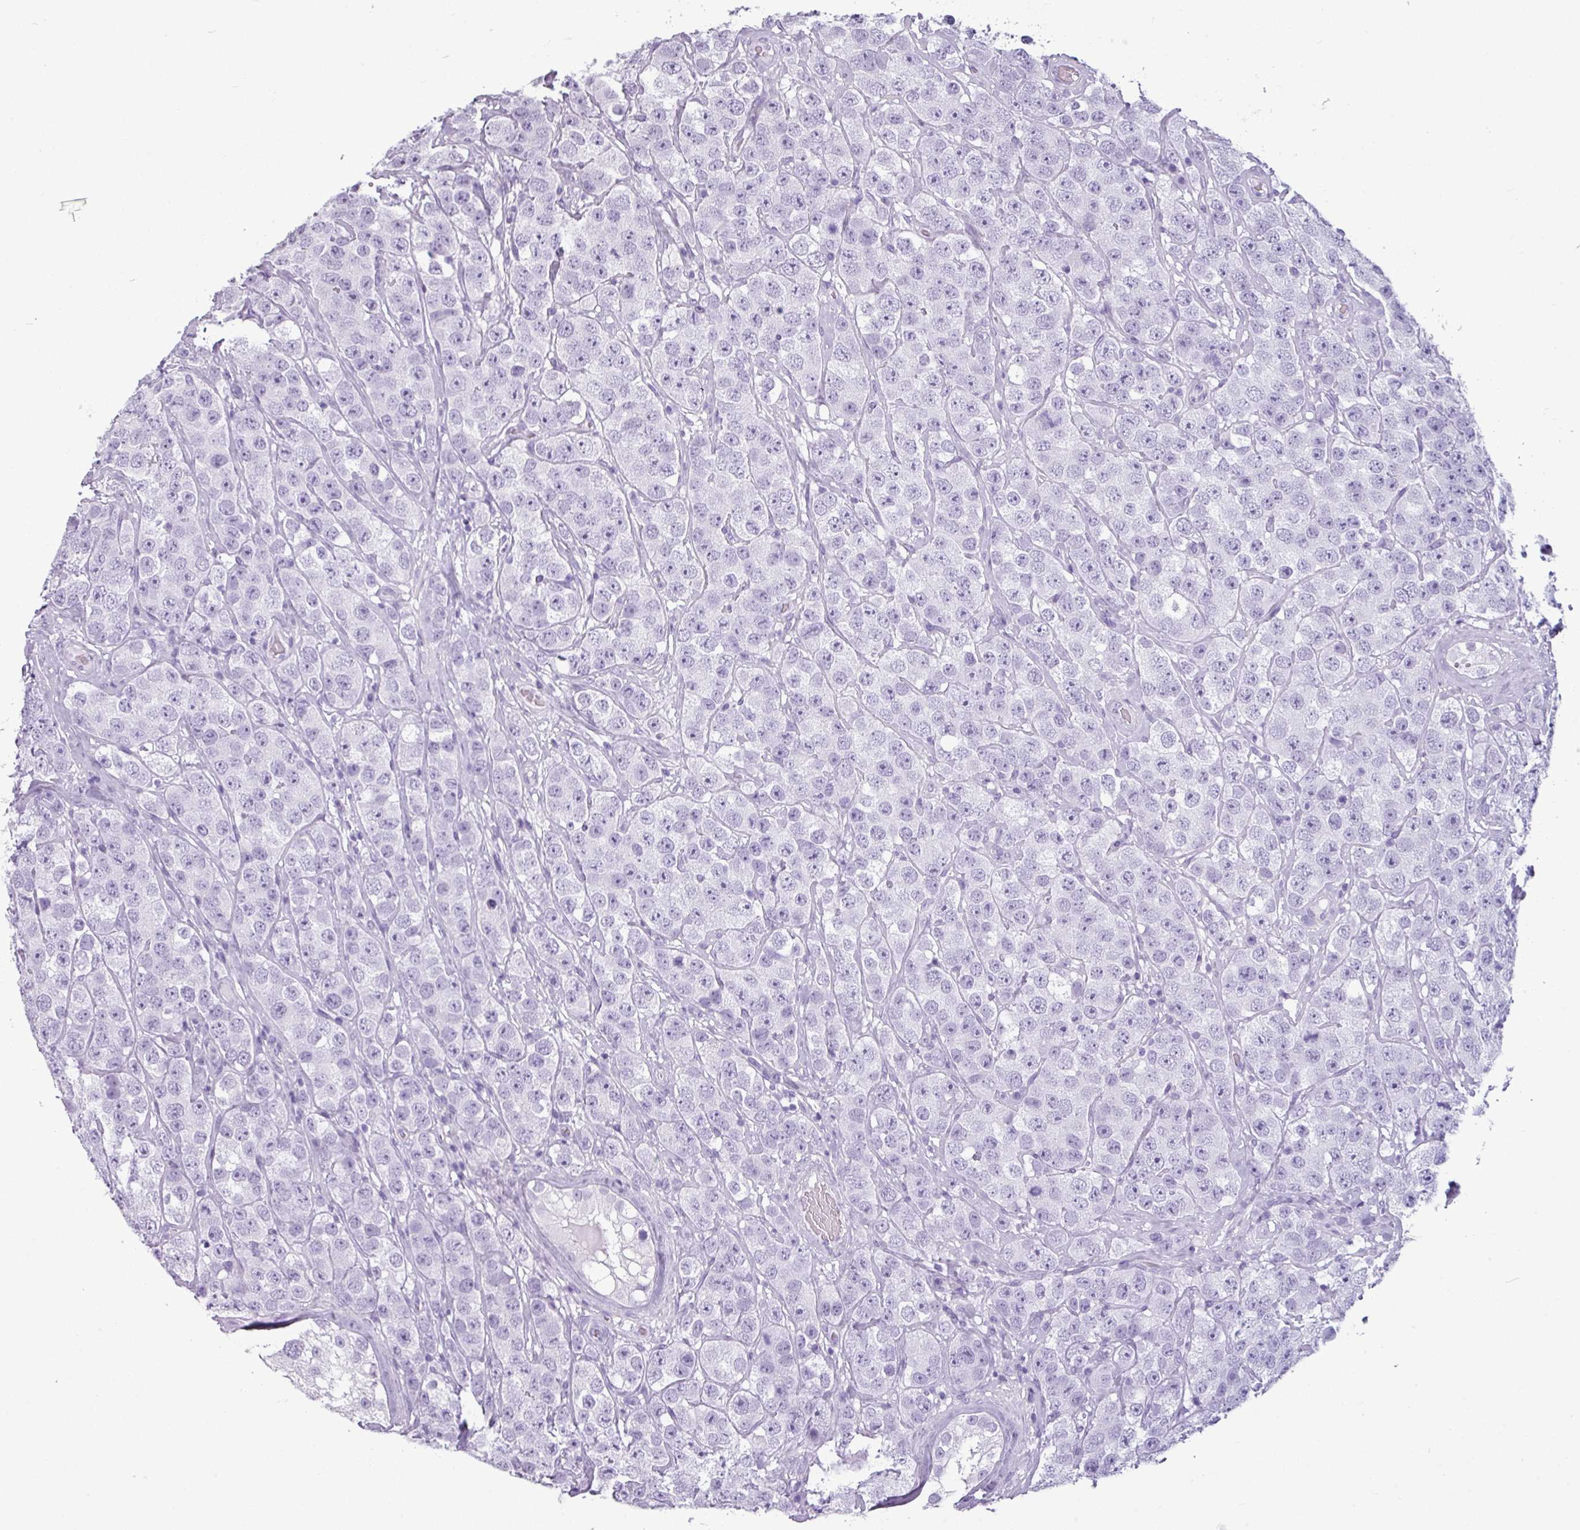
{"staining": {"intensity": "negative", "quantity": "none", "location": "none"}, "tissue": "testis cancer", "cell_type": "Tumor cells", "image_type": "cancer", "snomed": [{"axis": "morphology", "description": "Seminoma, NOS"}, {"axis": "topography", "description": "Testis"}], "caption": "Tumor cells are negative for brown protein staining in testis seminoma.", "gene": "AMY1B", "patient": {"sex": "male", "age": 28}}